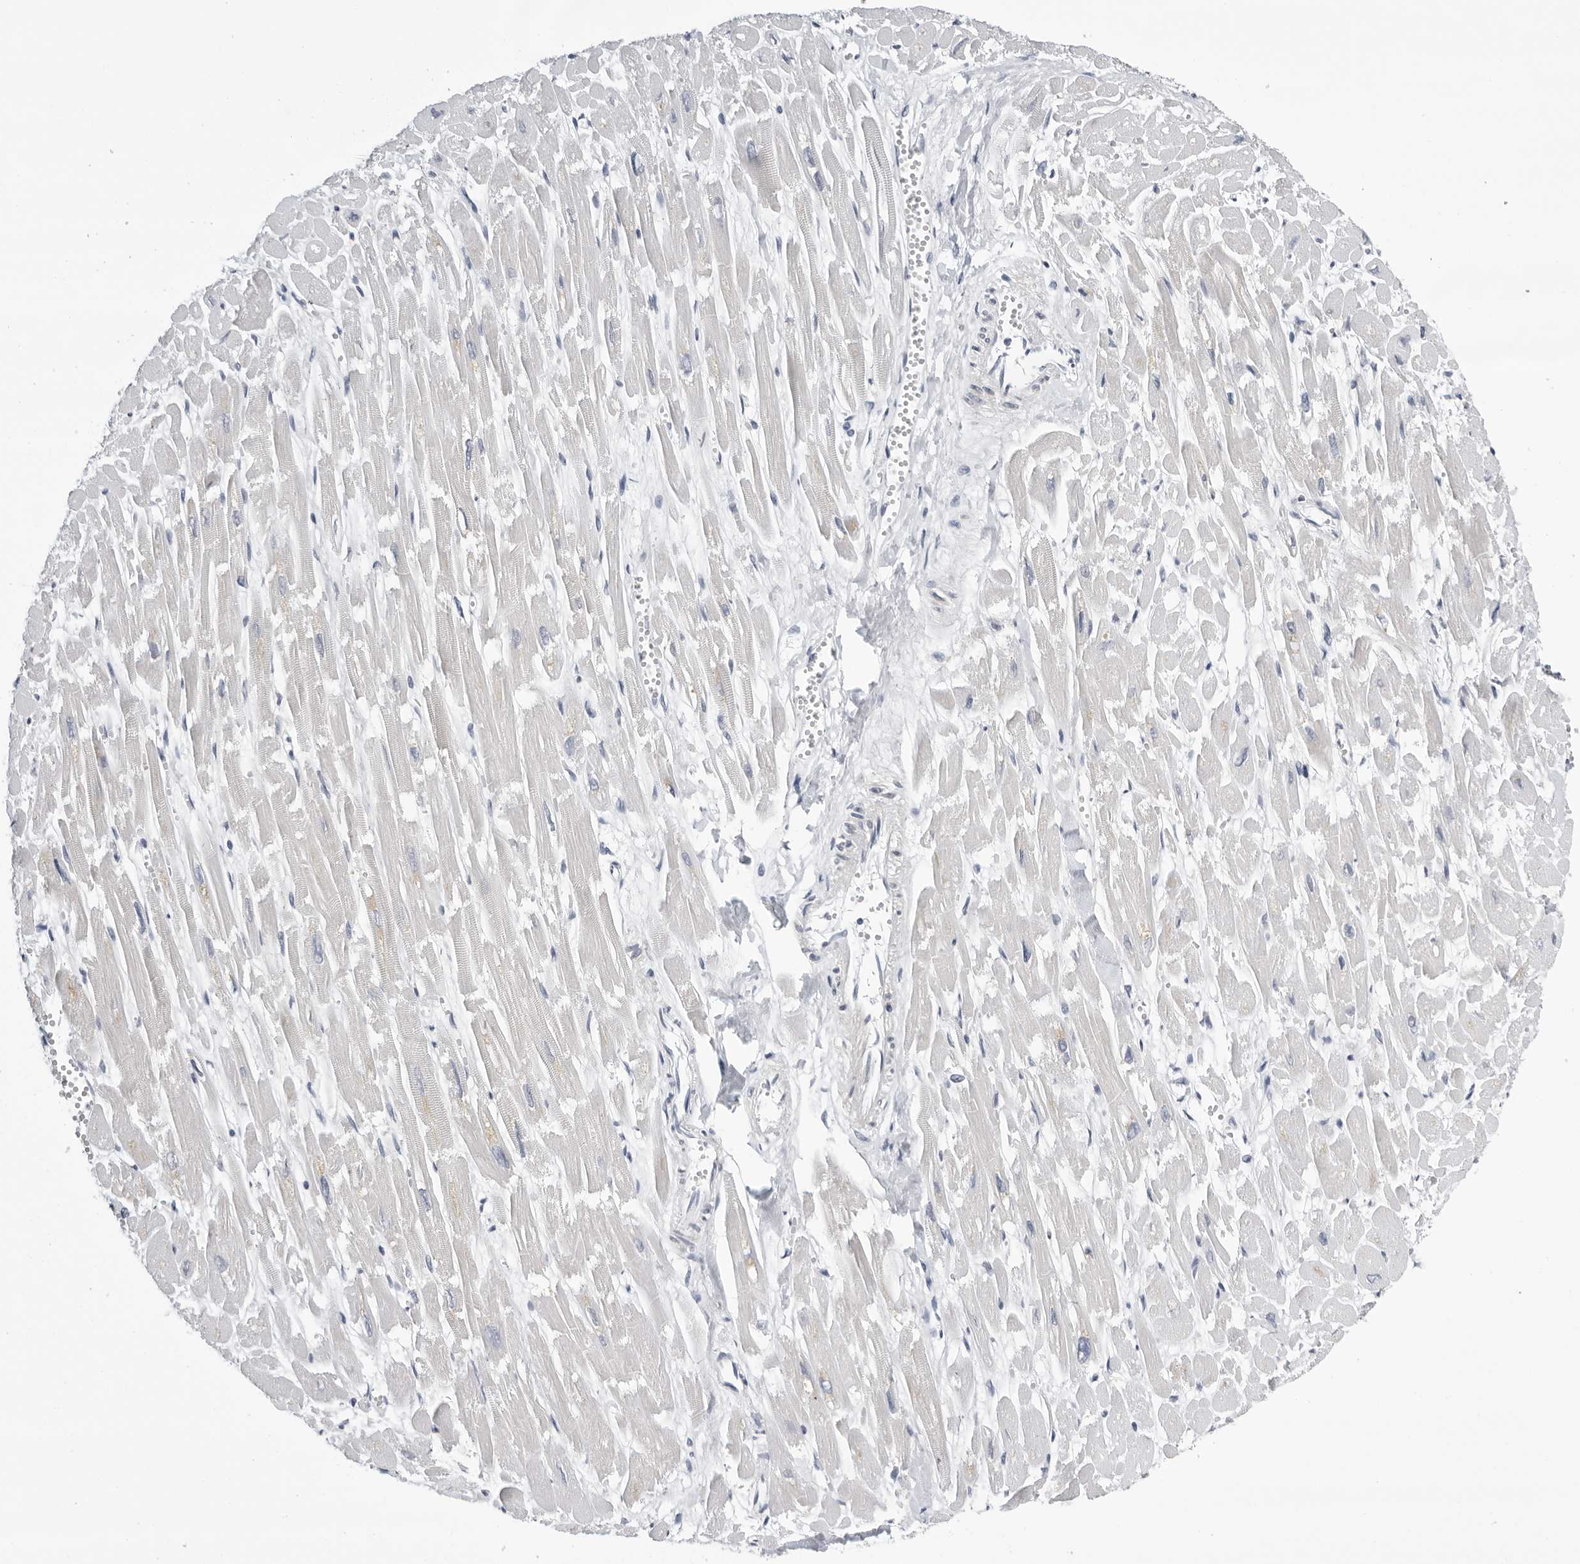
{"staining": {"intensity": "negative", "quantity": "none", "location": "none"}, "tissue": "heart muscle", "cell_type": "Cardiomyocytes", "image_type": "normal", "snomed": [{"axis": "morphology", "description": "Normal tissue, NOS"}, {"axis": "topography", "description": "Heart"}], "caption": "Heart muscle stained for a protein using immunohistochemistry (IHC) reveals no staining cardiomyocytes.", "gene": "ZNF502", "patient": {"sex": "male", "age": 54}}